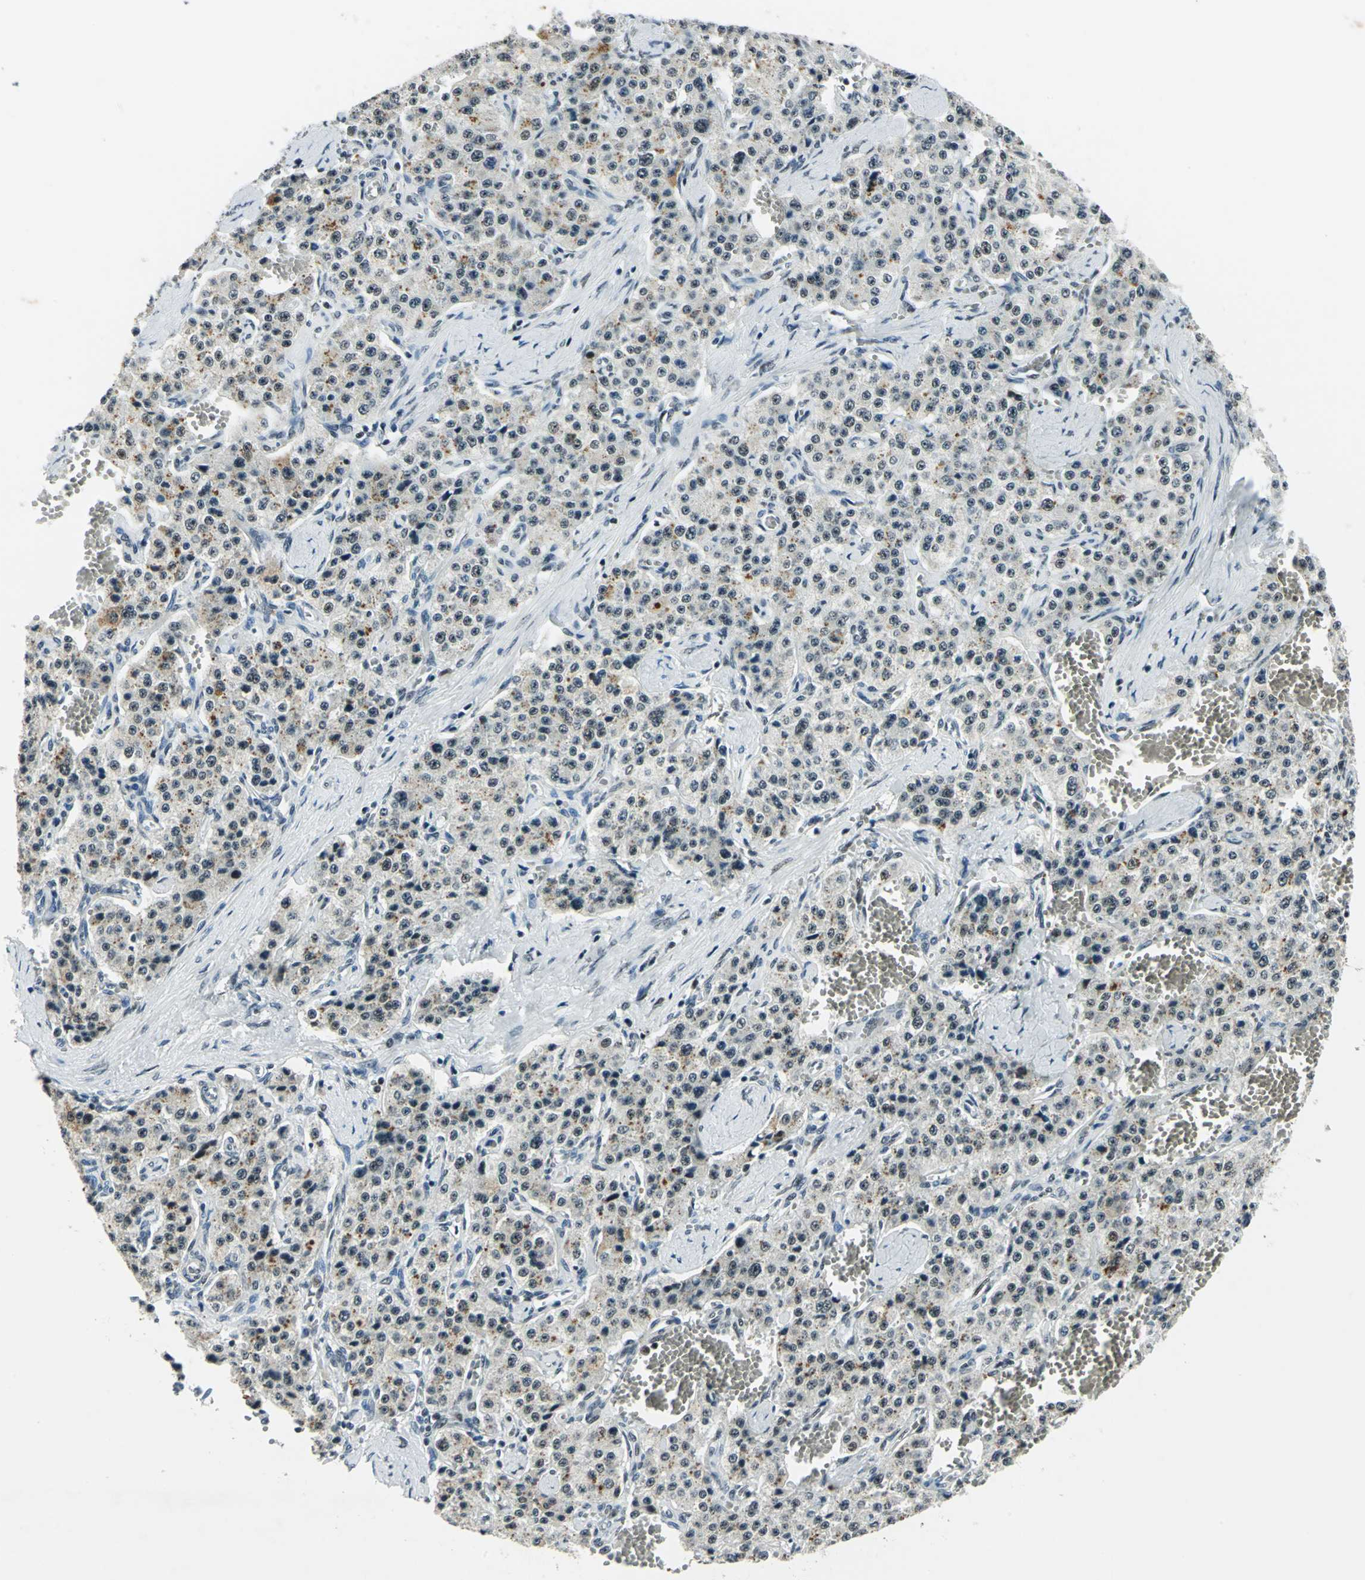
{"staining": {"intensity": "moderate", "quantity": "<25%", "location": "cytoplasmic/membranous"}, "tissue": "carcinoid", "cell_type": "Tumor cells", "image_type": "cancer", "snomed": [{"axis": "morphology", "description": "Carcinoid, malignant, NOS"}, {"axis": "topography", "description": "Small intestine"}], "caption": "Carcinoid stained with a brown dye shows moderate cytoplasmic/membranous positive positivity in about <25% of tumor cells.", "gene": "KAT6B", "patient": {"sex": "male", "age": 52}}